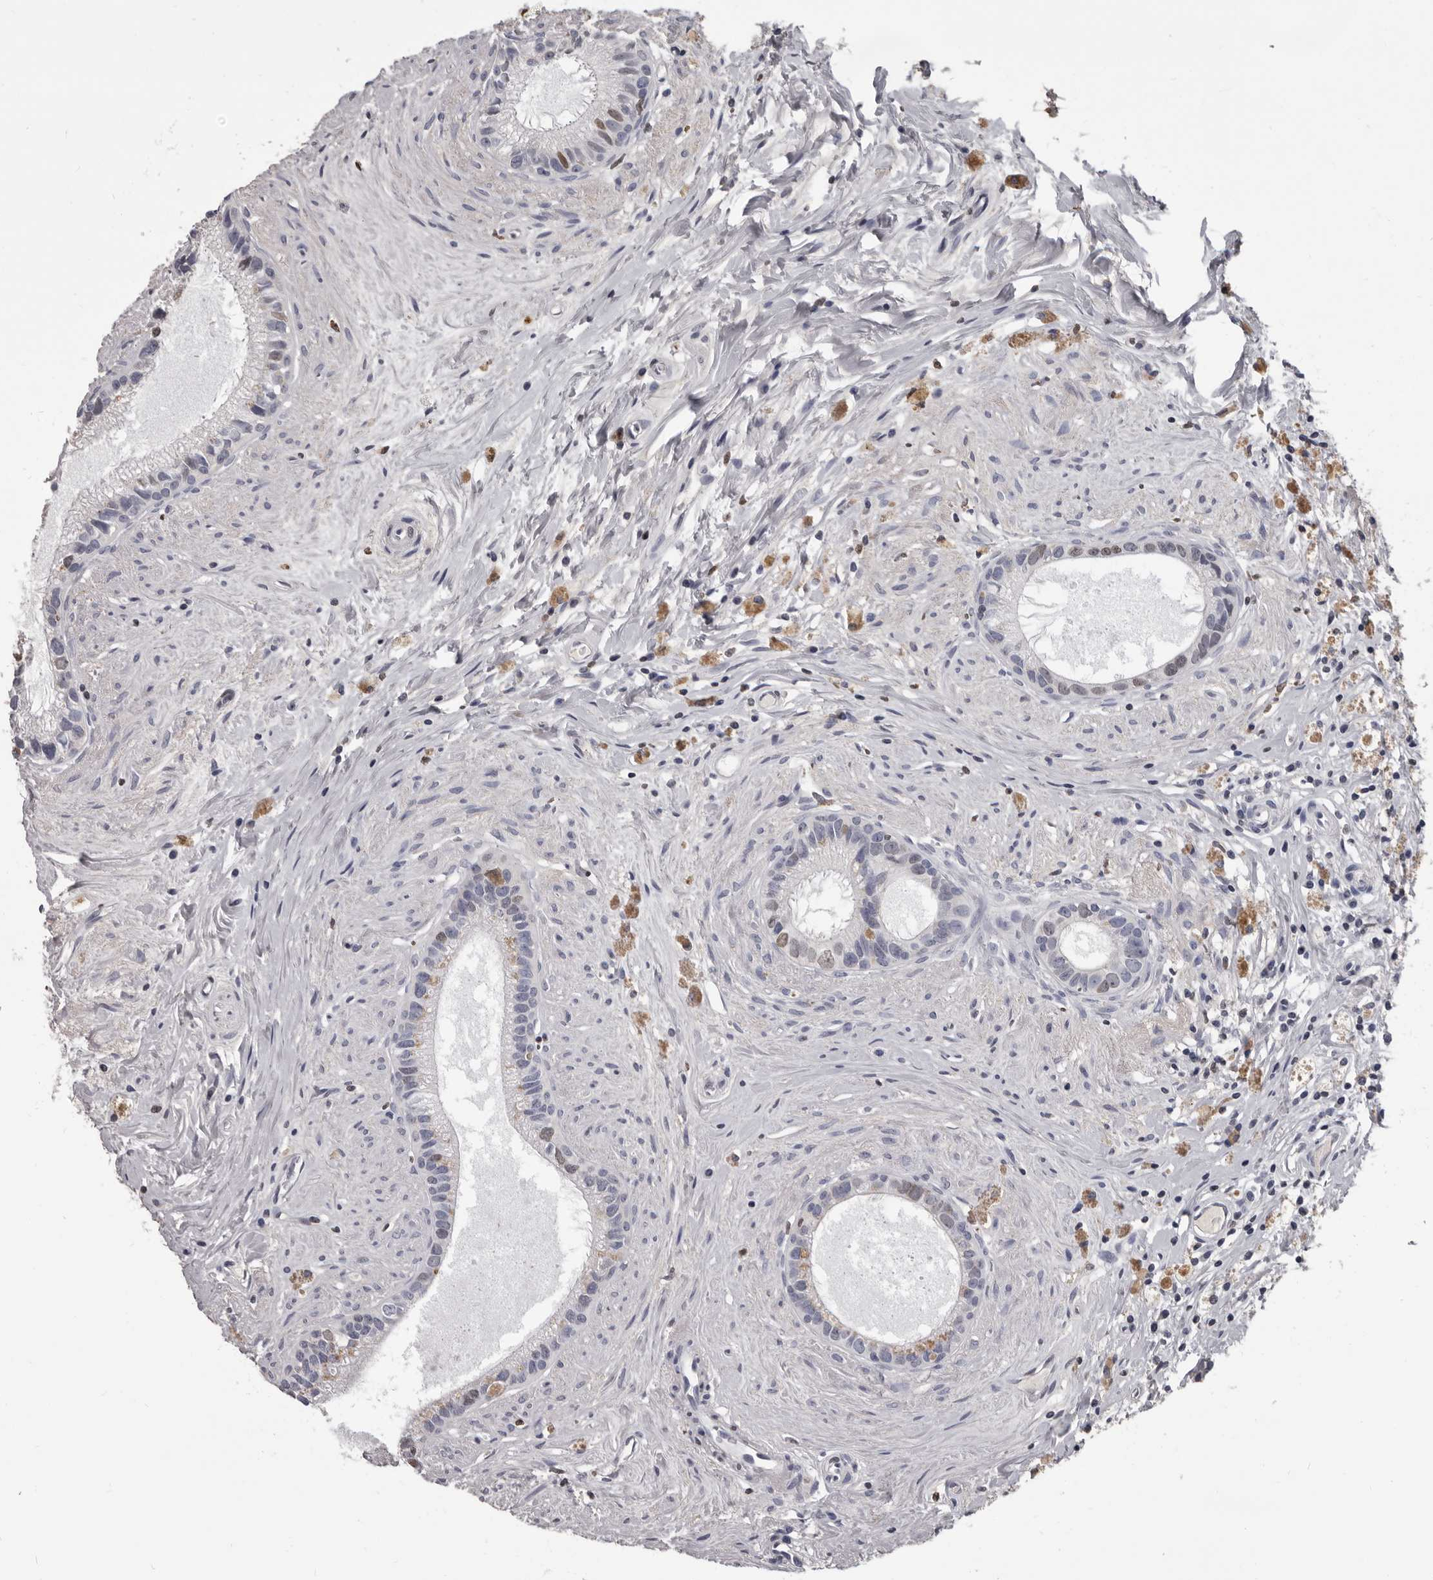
{"staining": {"intensity": "negative", "quantity": "none", "location": "none"}, "tissue": "epididymis", "cell_type": "Glandular cells", "image_type": "normal", "snomed": [{"axis": "morphology", "description": "Normal tissue, NOS"}, {"axis": "topography", "description": "Epididymis"}], "caption": "Immunohistochemistry micrograph of benign epididymis stained for a protein (brown), which shows no expression in glandular cells.", "gene": "AHR", "patient": {"sex": "male", "age": 80}}